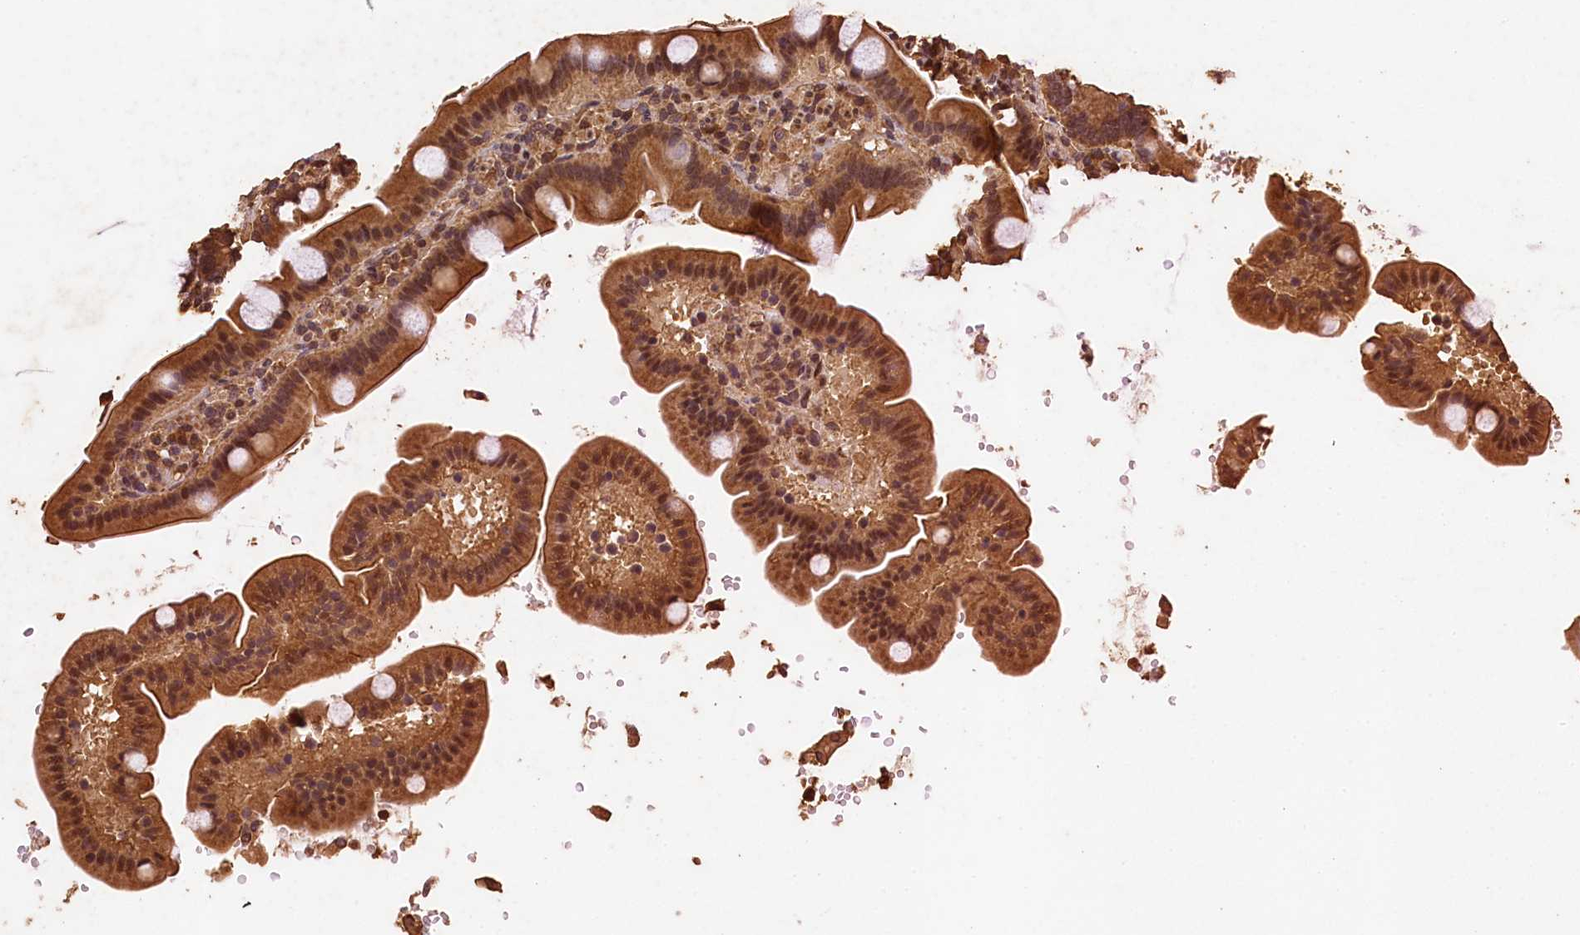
{"staining": {"intensity": "moderate", "quantity": ">75%", "location": "cytoplasmic/membranous,nuclear"}, "tissue": "duodenum", "cell_type": "Glandular cells", "image_type": "normal", "snomed": [{"axis": "morphology", "description": "Normal tissue, NOS"}, {"axis": "topography", "description": "Duodenum"}], "caption": "Immunohistochemical staining of unremarkable human duodenum reveals moderate cytoplasmic/membranous,nuclear protein expression in approximately >75% of glandular cells.", "gene": "CEP57L1", "patient": {"sex": "male", "age": 55}}